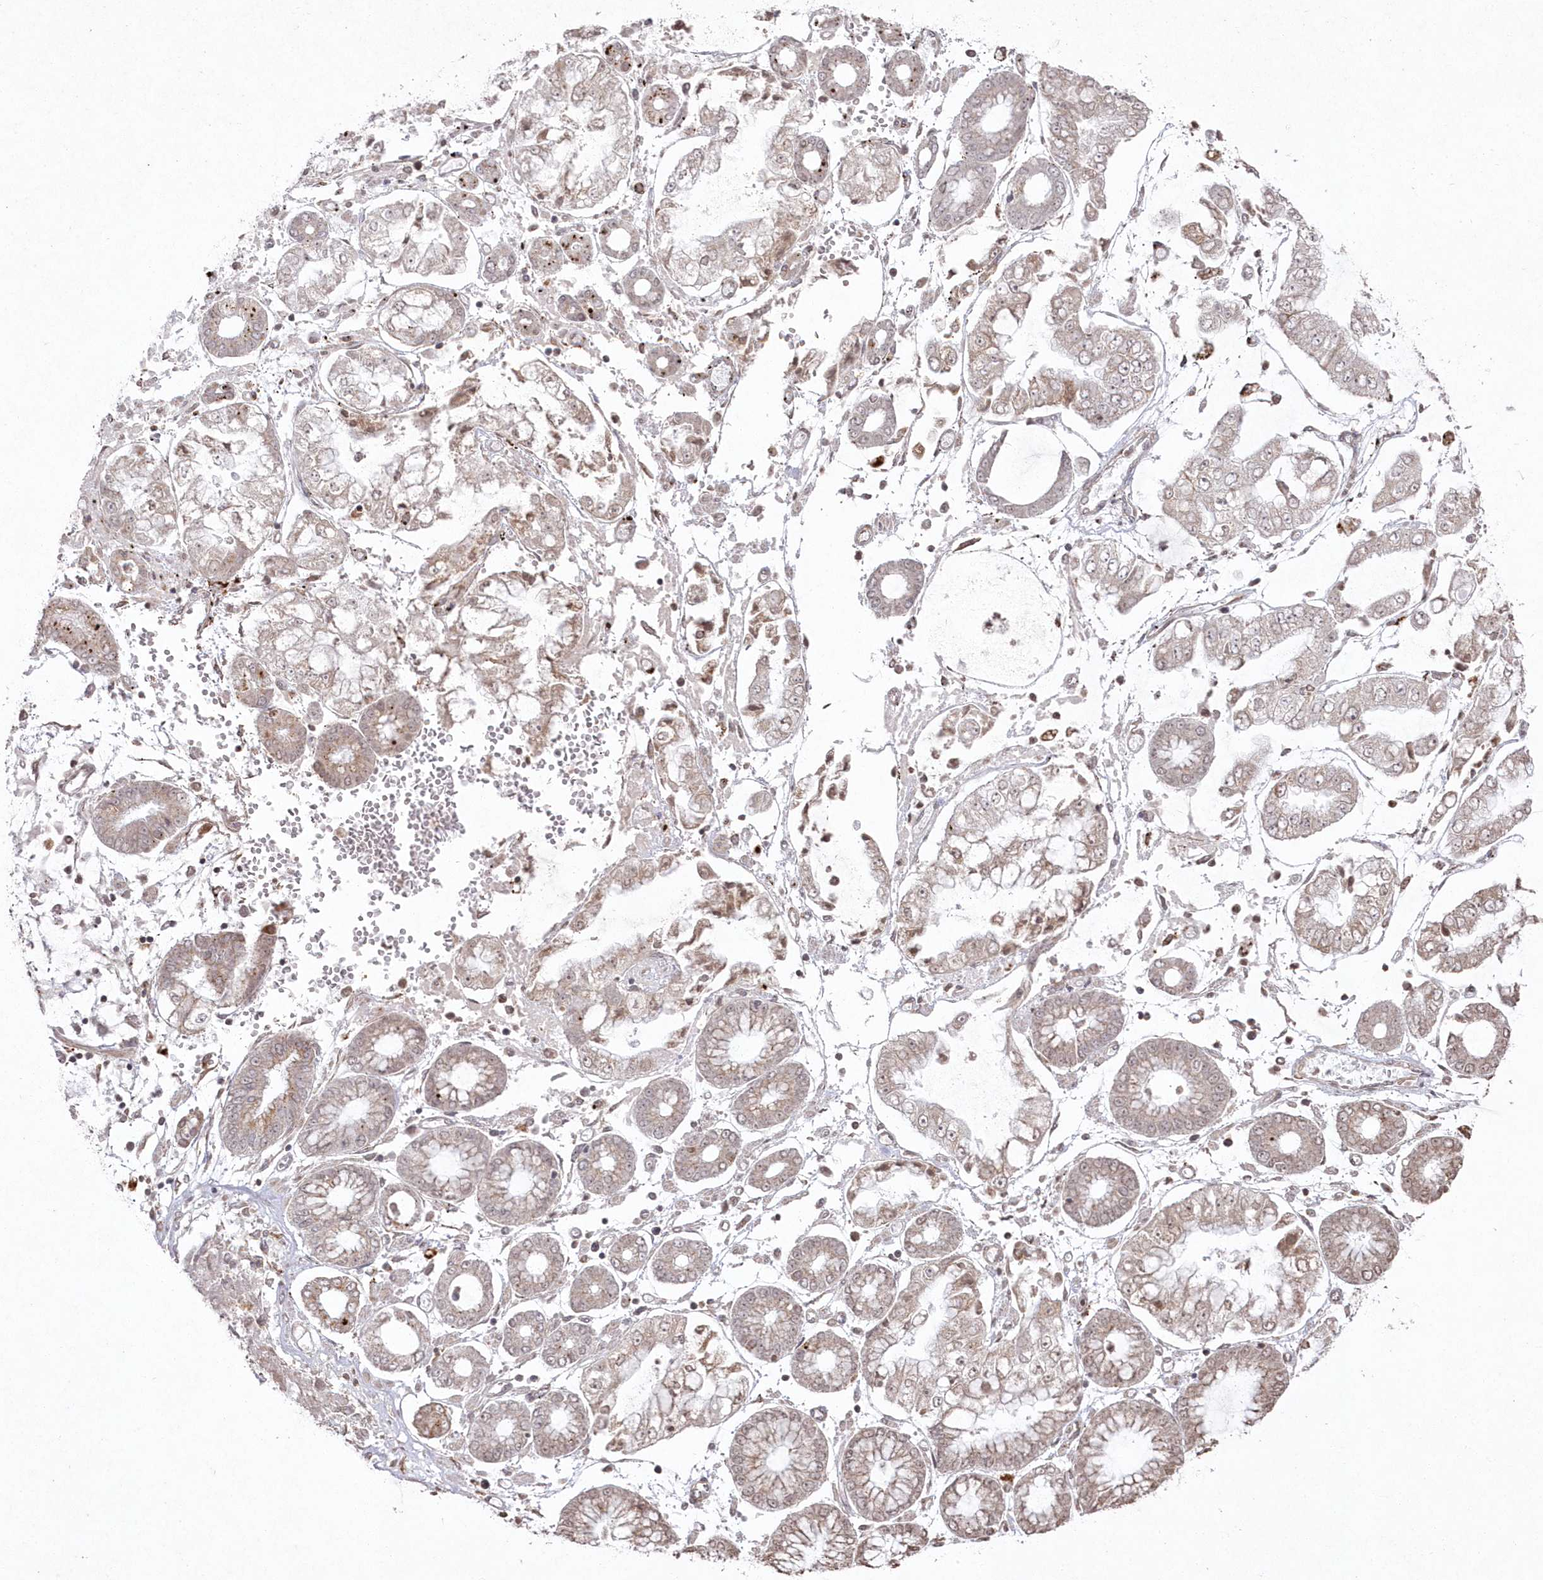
{"staining": {"intensity": "moderate", "quantity": "25%-75%", "location": "cytoplasmic/membranous"}, "tissue": "stomach cancer", "cell_type": "Tumor cells", "image_type": "cancer", "snomed": [{"axis": "morphology", "description": "Adenocarcinoma, NOS"}, {"axis": "topography", "description": "Stomach"}], "caption": "There is medium levels of moderate cytoplasmic/membranous positivity in tumor cells of stomach cancer, as demonstrated by immunohistochemical staining (brown color).", "gene": "ARSB", "patient": {"sex": "male", "age": 76}}